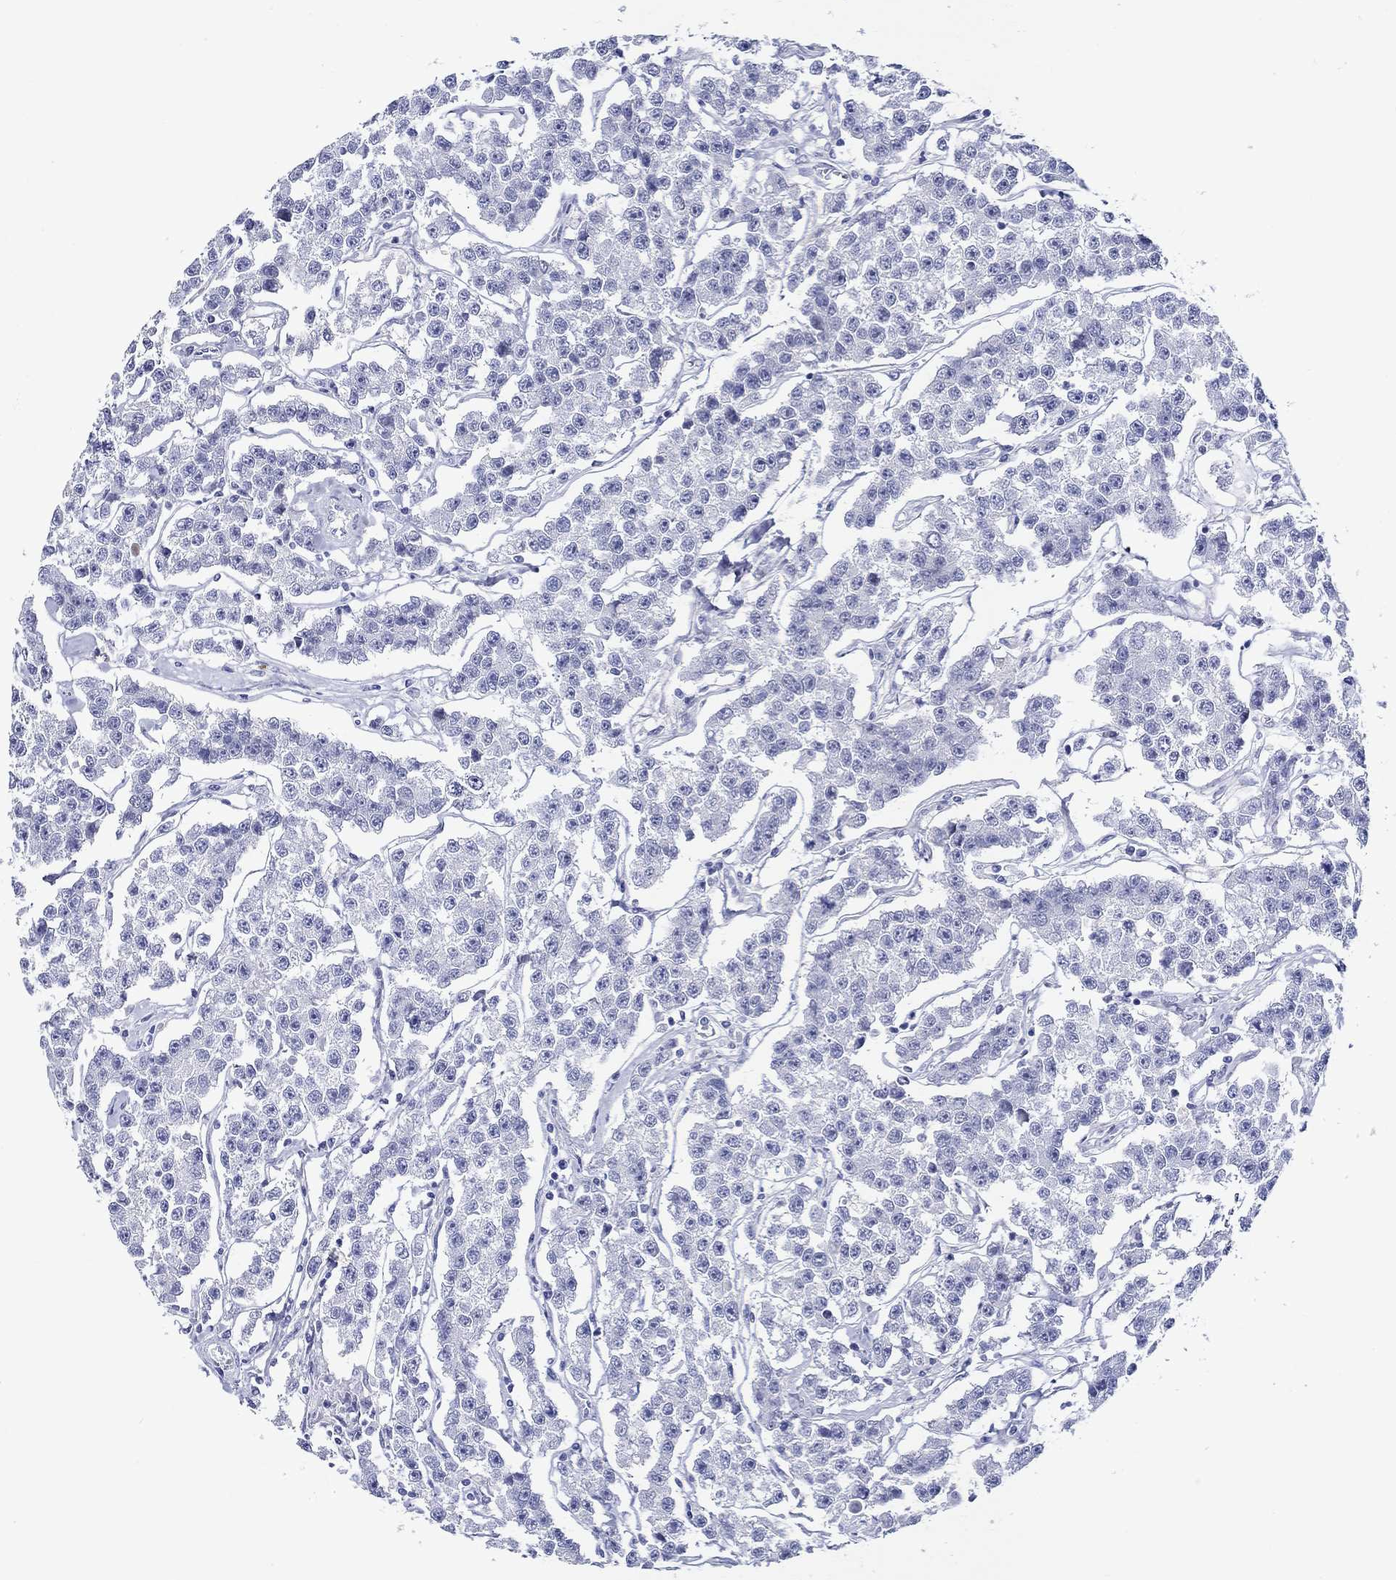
{"staining": {"intensity": "negative", "quantity": "none", "location": "none"}, "tissue": "testis cancer", "cell_type": "Tumor cells", "image_type": "cancer", "snomed": [{"axis": "morphology", "description": "Seminoma, NOS"}, {"axis": "topography", "description": "Testis"}], "caption": "A high-resolution micrograph shows immunohistochemistry staining of testis cancer, which displays no significant staining in tumor cells.", "gene": "CRYGS", "patient": {"sex": "male", "age": 59}}